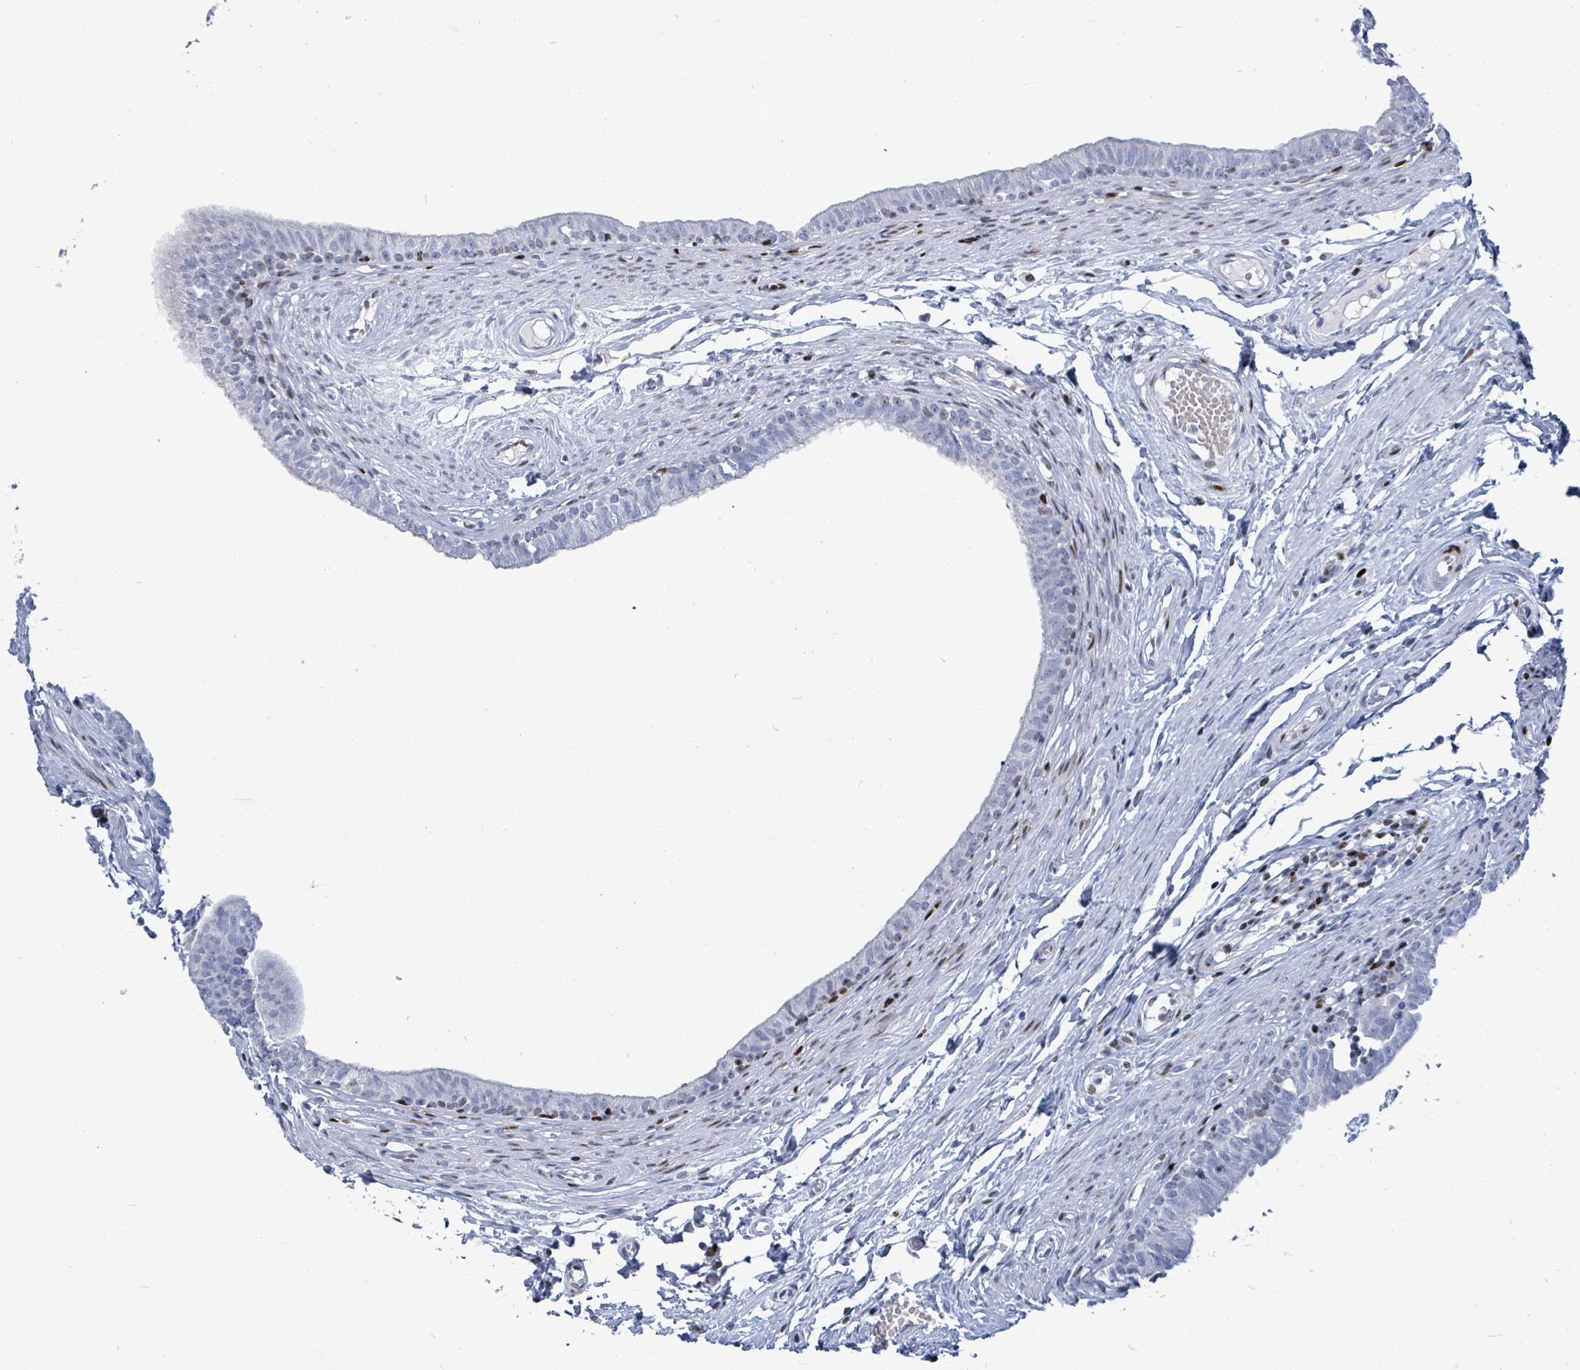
{"staining": {"intensity": "negative", "quantity": "none", "location": "none"}, "tissue": "epididymis", "cell_type": "Glandular cells", "image_type": "normal", "snomed": [{"axis": "morphology", "description": "Normal tissue, NOS"}, {"axis": "topography", "description": "Epididymis, spermatic cord, NOS"}], "caption": "A photomicrograph of epididymis stained for a protein displays no brown staining in glandular cells.", "gene": "MALL", "patient": {"sex": "male", "age": 22}}